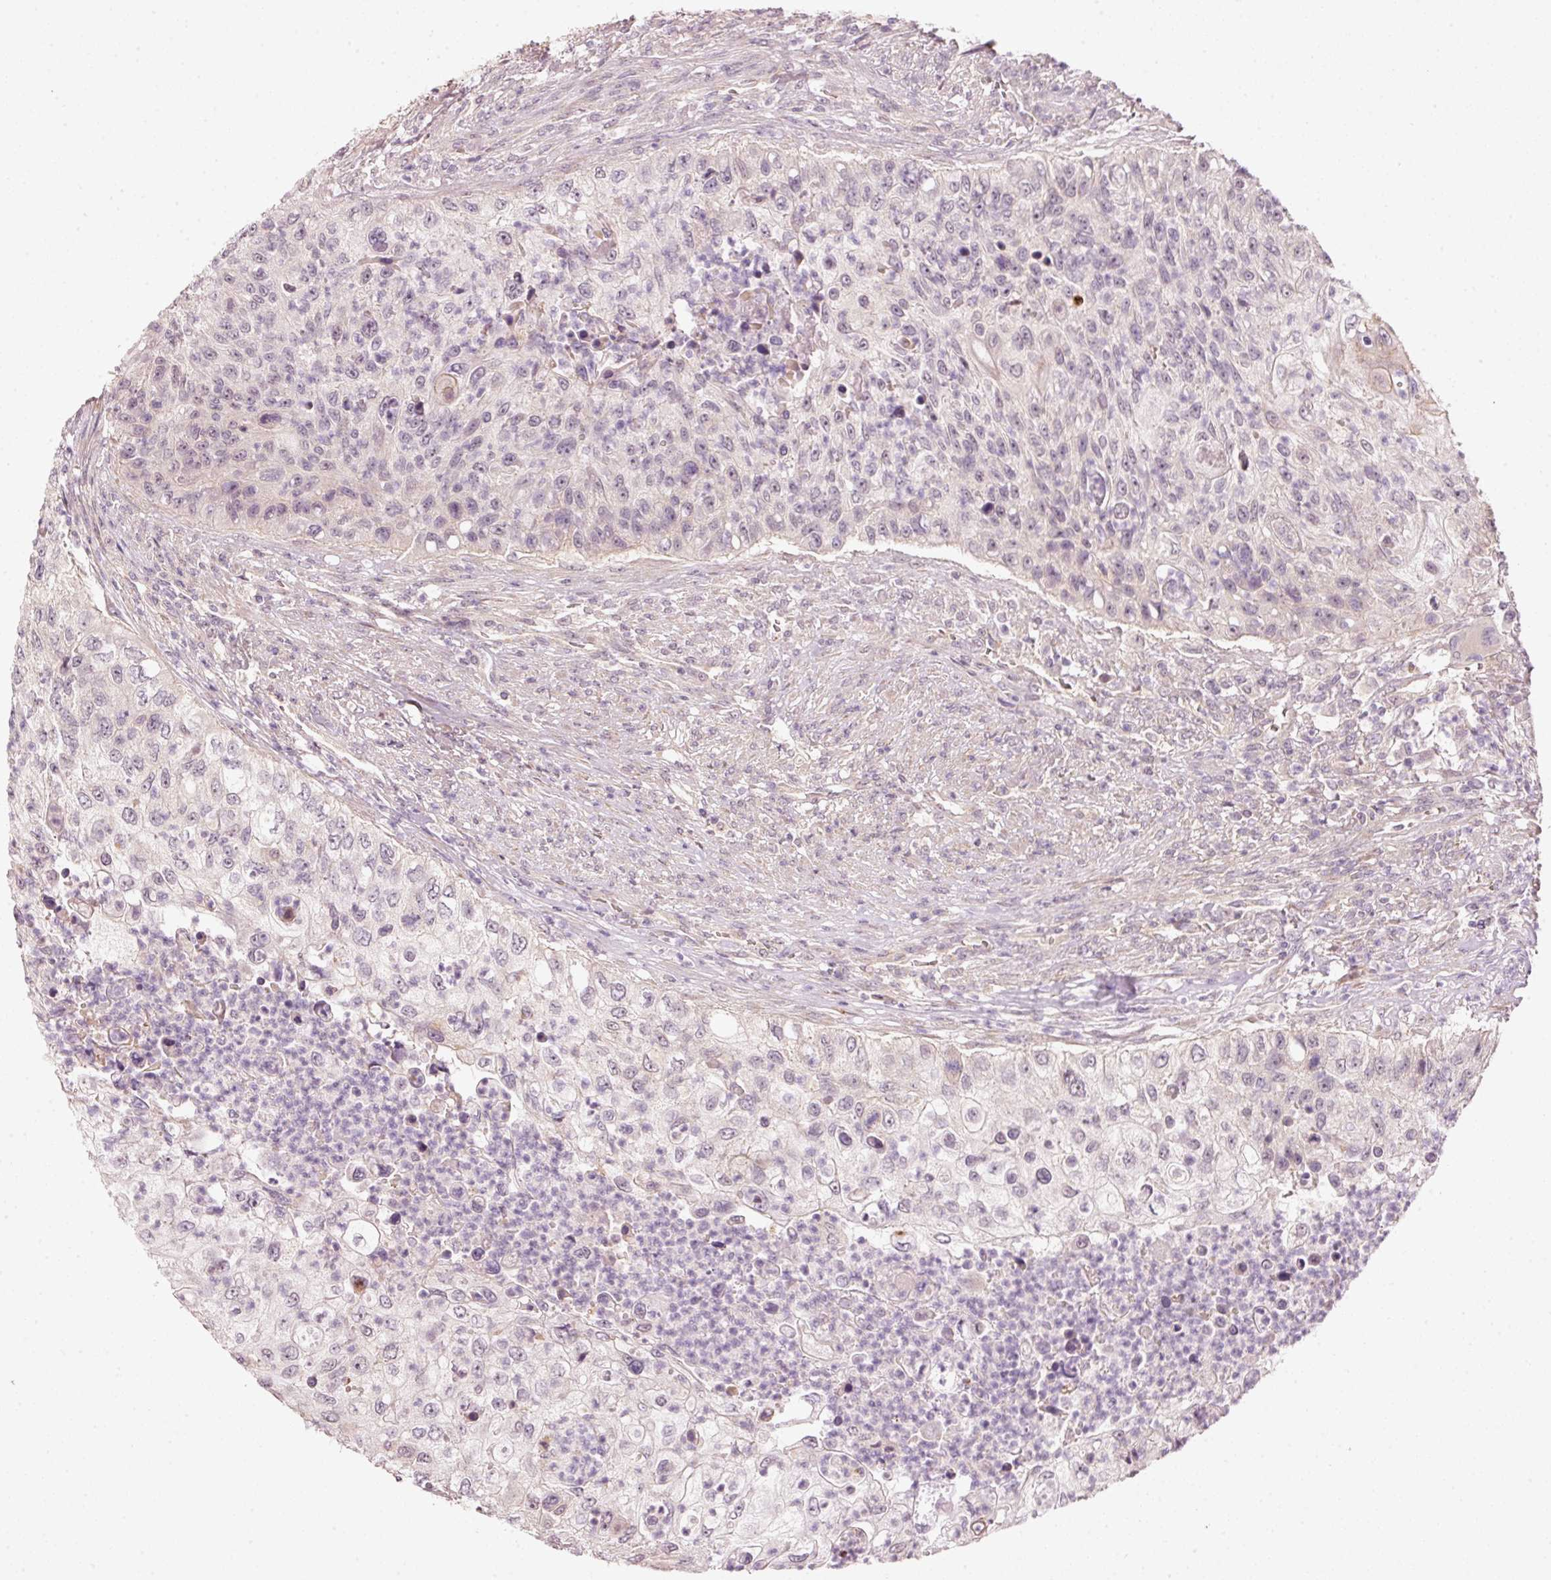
{"staining": {"intensity": "negative", "quantity": "none", "location": "none"}, "tissue": "urothelial cancer", "cell_type": "Tumor cells", "image_type": "cancer", "snomed": [{"axis": "morphology", "description": "Urothelial carcinoma, High grade"}, {"axis": "topography", "description": "Urinary bladder"}], "caption": "High magnification brightfield microscopy of high-grade urothelial carcinoma stained with DAB (brown) and counterstained with hematoxylin (blue): tumor cells show no significant staining.", "gene": "ARHGAP22", "patient": {"sex": "female", "age": 60}}